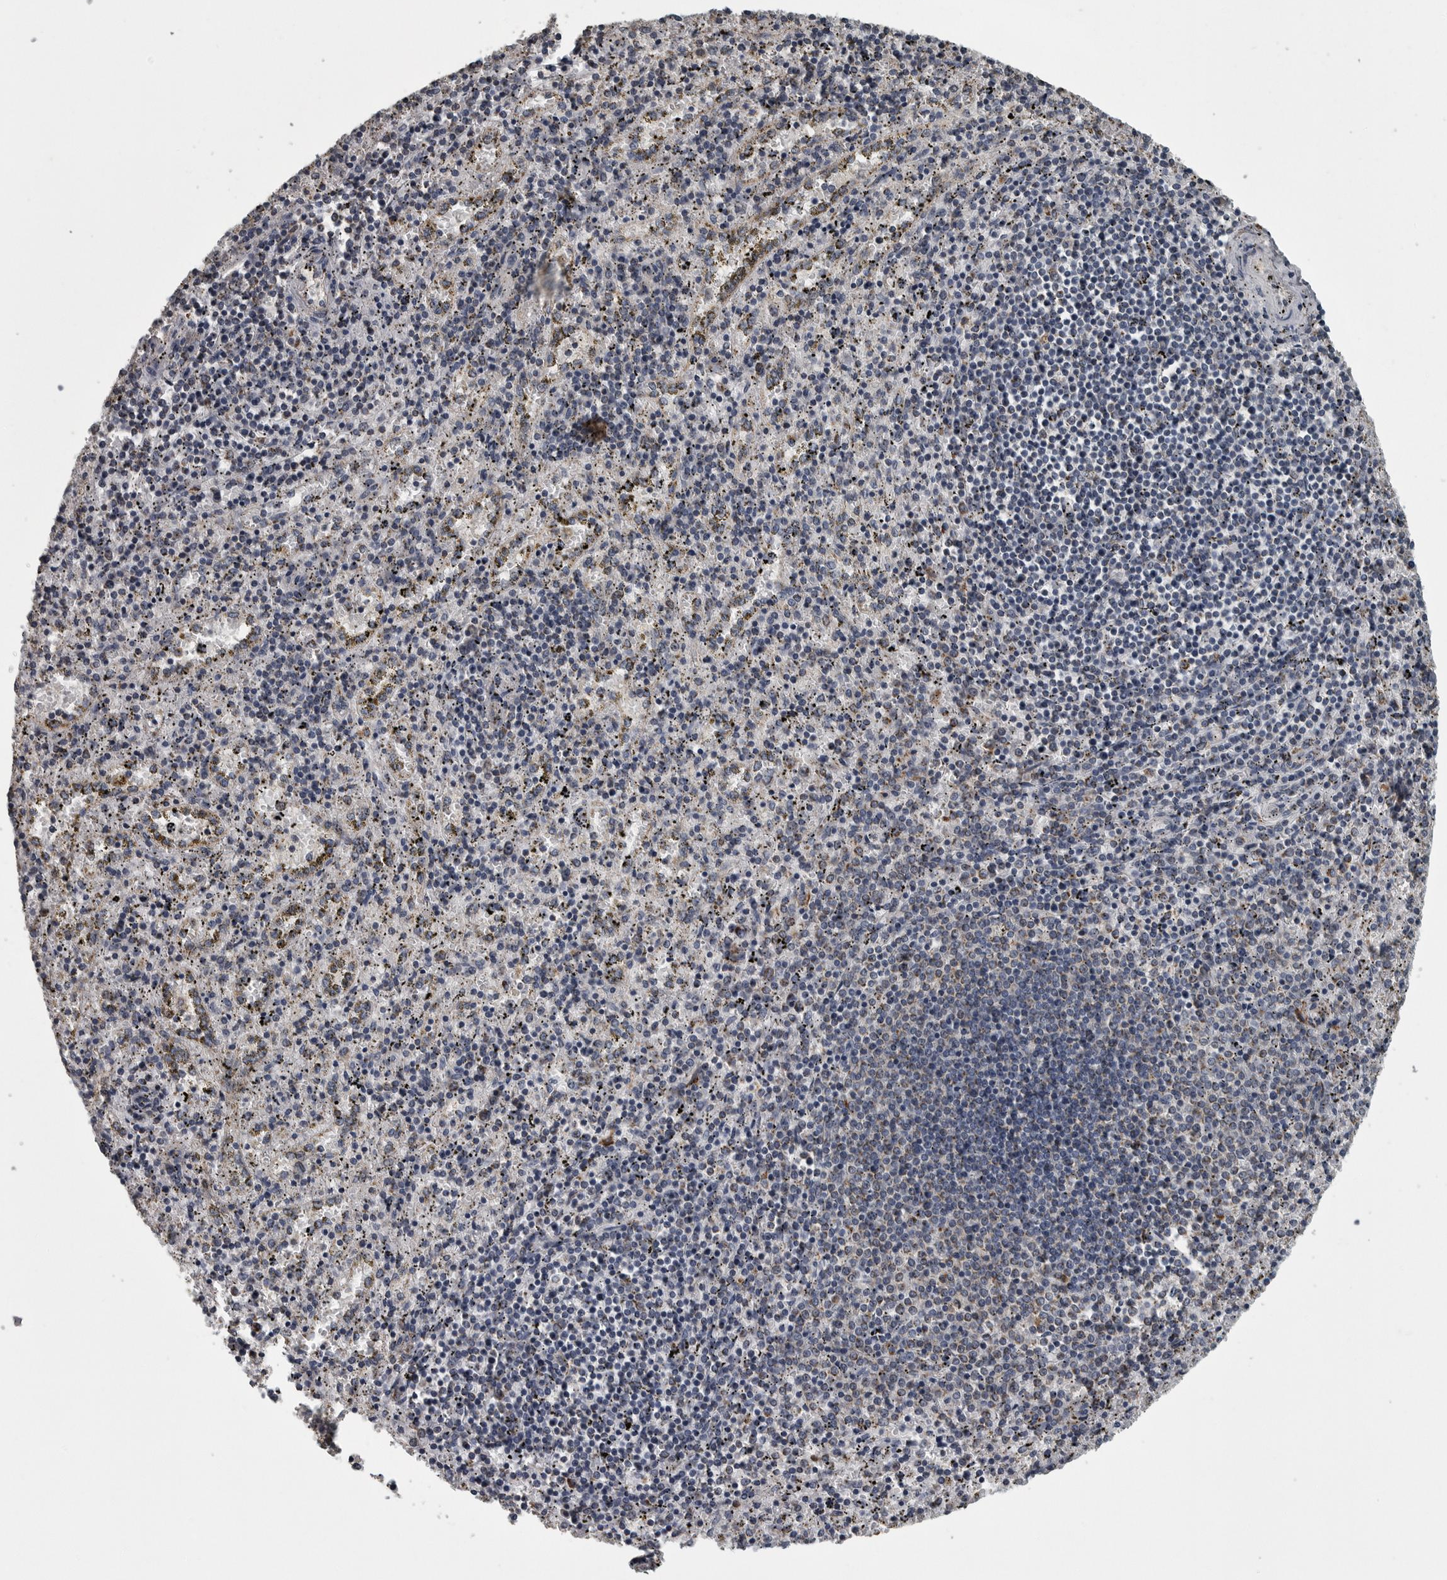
{"staining": {"intensity": "moderate", "quantity": "<25%", "location": "cytoplasmic/membranous"}, "tissue": "spleen", "cell_type": "Cells in red pulp", "image_type": "normal", "snomed": [{"axis": "morphology", "description": "Normal tissue, NOS"}, {"axis": "topography", "description": "Spleen"}], "caption": "About <25% of cells in red pulp in unremarkable human spleen reveal moderate cytoplasmic/membranous protein expression as visualized by brown immunohistochemical staining.", "gene": "FRK", "patient": {"sex": "male", "age": 11}}